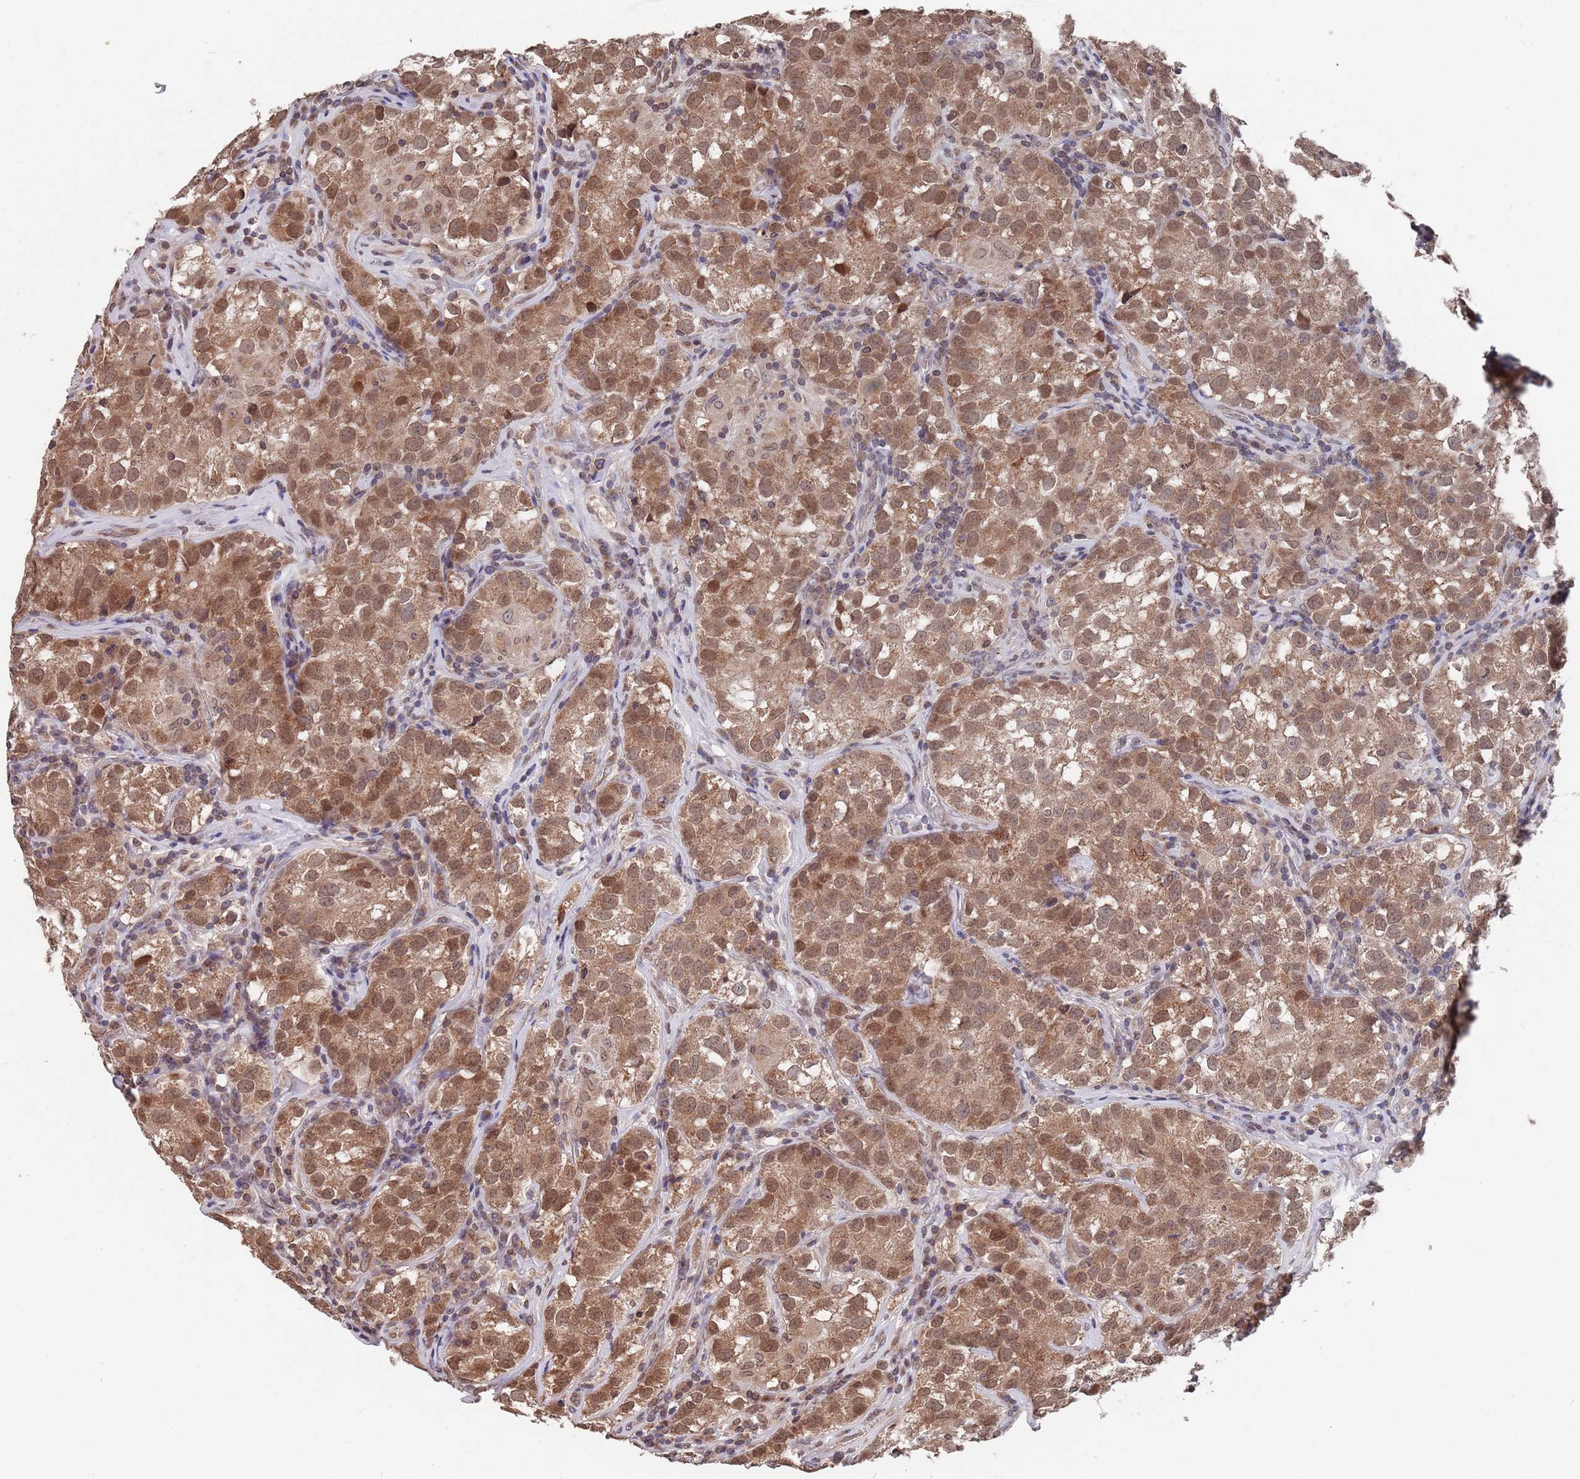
{"staining": {"intensity": "moderate", "quantity": ">75%", "location": "cytoplasmic/membranous,nuclear"}, "tissue": "testis cancer", "cell_type": "Tumor cells", "image_type": "cancer", "snomed": [{"axis": "morphology", "description": "Seminoma, NOS"}, {"axis": "morphology", "description": "Carcinoma, Embryonal, NOS"}, {"axis": "topography", "description": "Testis"}], "caption": "Testis embryonal carcinoma stained for a protein demonstrates moderate cytoplasmic/membranous and nuclear positivity in tumor cells.", "gene": "SDHAF3", "patient": {"sex": "male", "age": 43}}